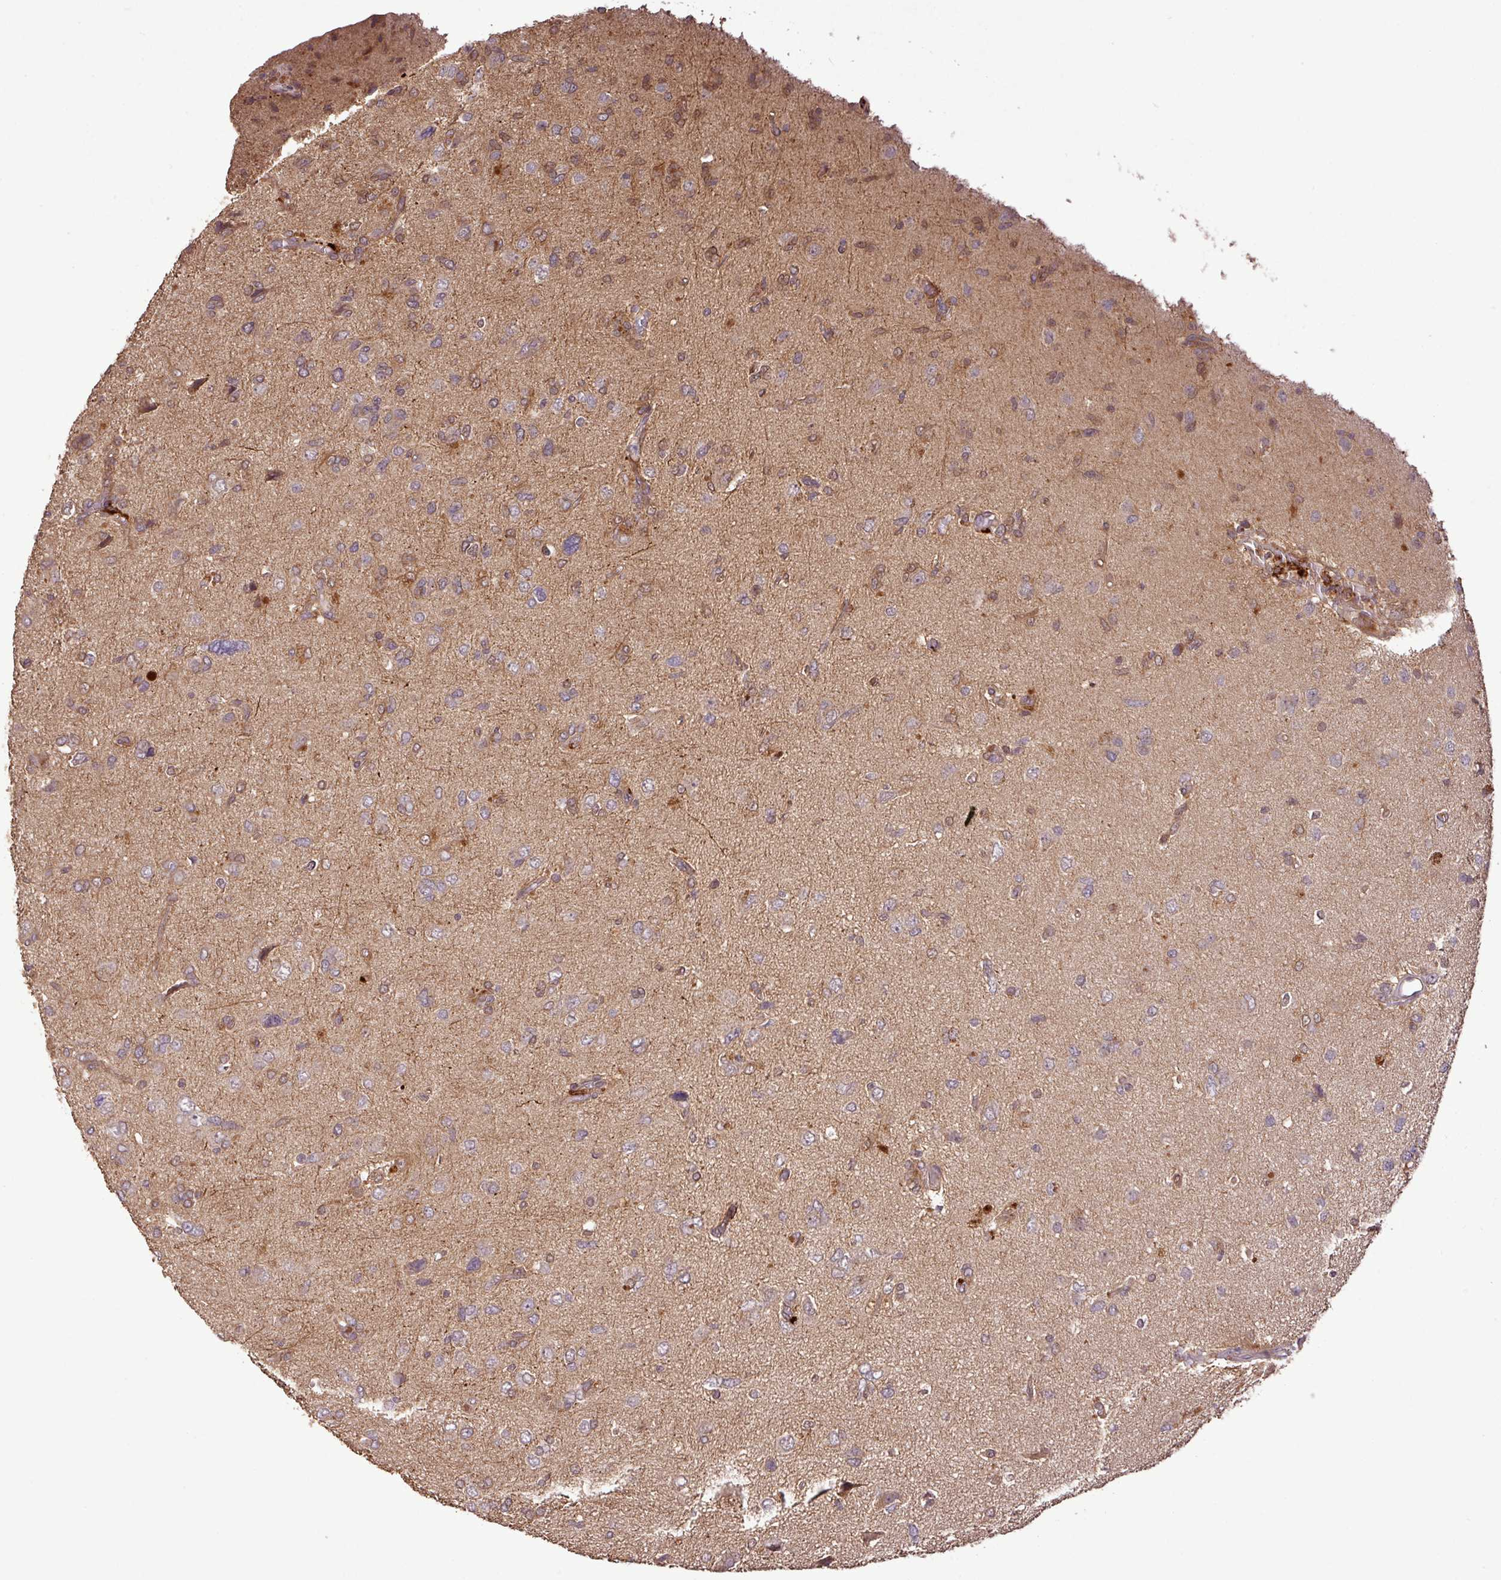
{"staining": {"intensity": "moderate", "quantity": "25%-75%", "location": "cytoplasmic/membranous"}, "tissue": "glioma", "cell_type": "Tumor cells", "image_type": "cancer", "snomed": [{"axis": "morphology", "description": "Glioma, malignant, High grade"}, {"axis": "topography", "description": "Brain"}], "caption": "Moderate cytoplasmic/membranous expression for a protein is identified in about 25%-75% of tumor cells of glioma using IHC.", "gene": "FAIM", "patient": {"sex": "female", "age": 59}}